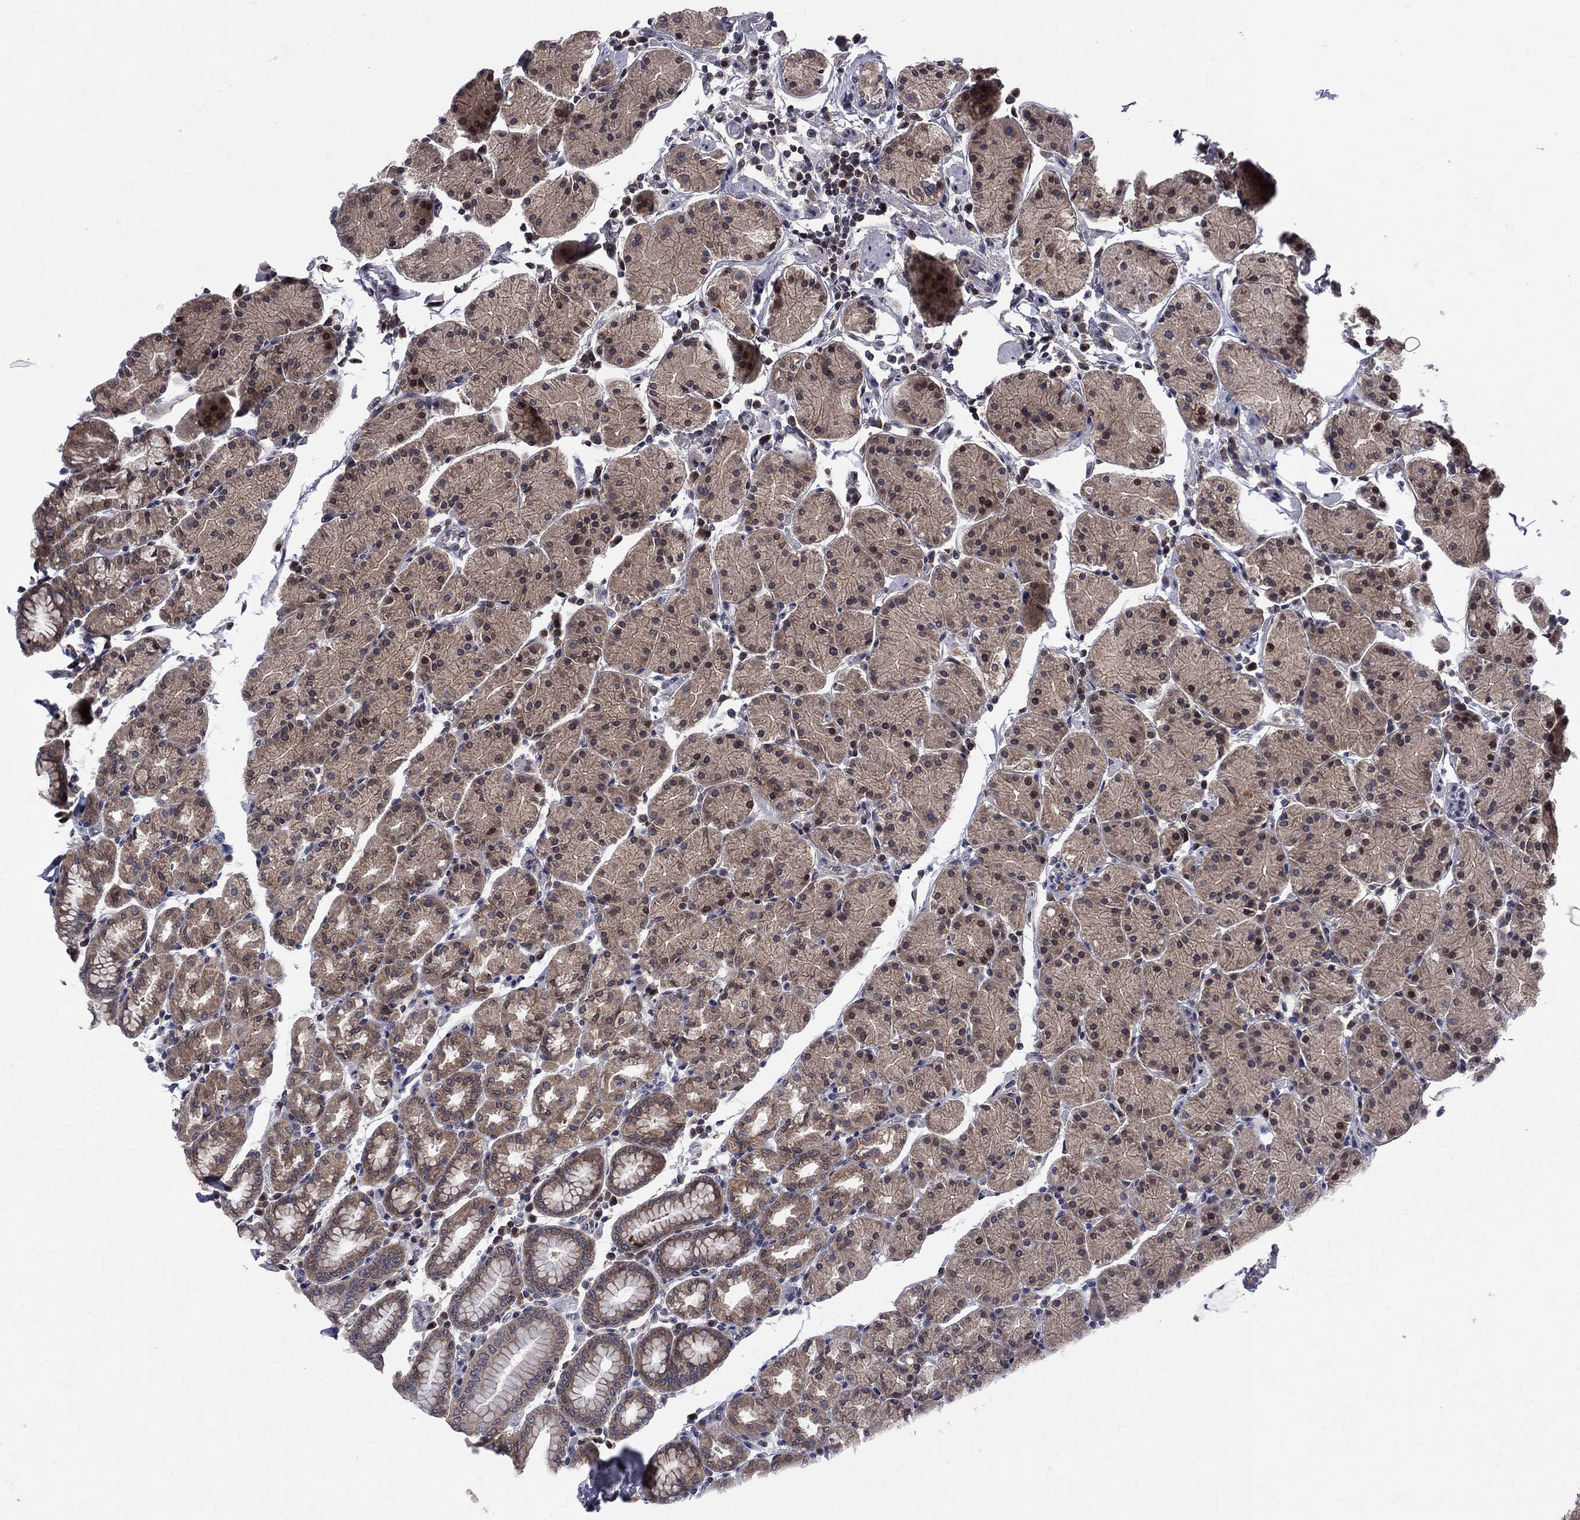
{"staining": {"intensity": "moderate", "quantity": ">75%", "location": "cytoplasmic/membranous"}, "tissue": "stomach", "cell_type": "Glandular cells", "image_type": "normal", "snomed": [{"axis": "morphology", "description": "Normal tissue, NOS"}, {"axis": "topography", "description": "Stomach"}], "caption": "This is an image of immunohistochemistry (IHC) staining of benign stomach, which shows moderate positivity in the cytoplasmic/membranous of glandular cells.", "gene": "CNOT11", "patient": {"sex": "male", "age": 54}}